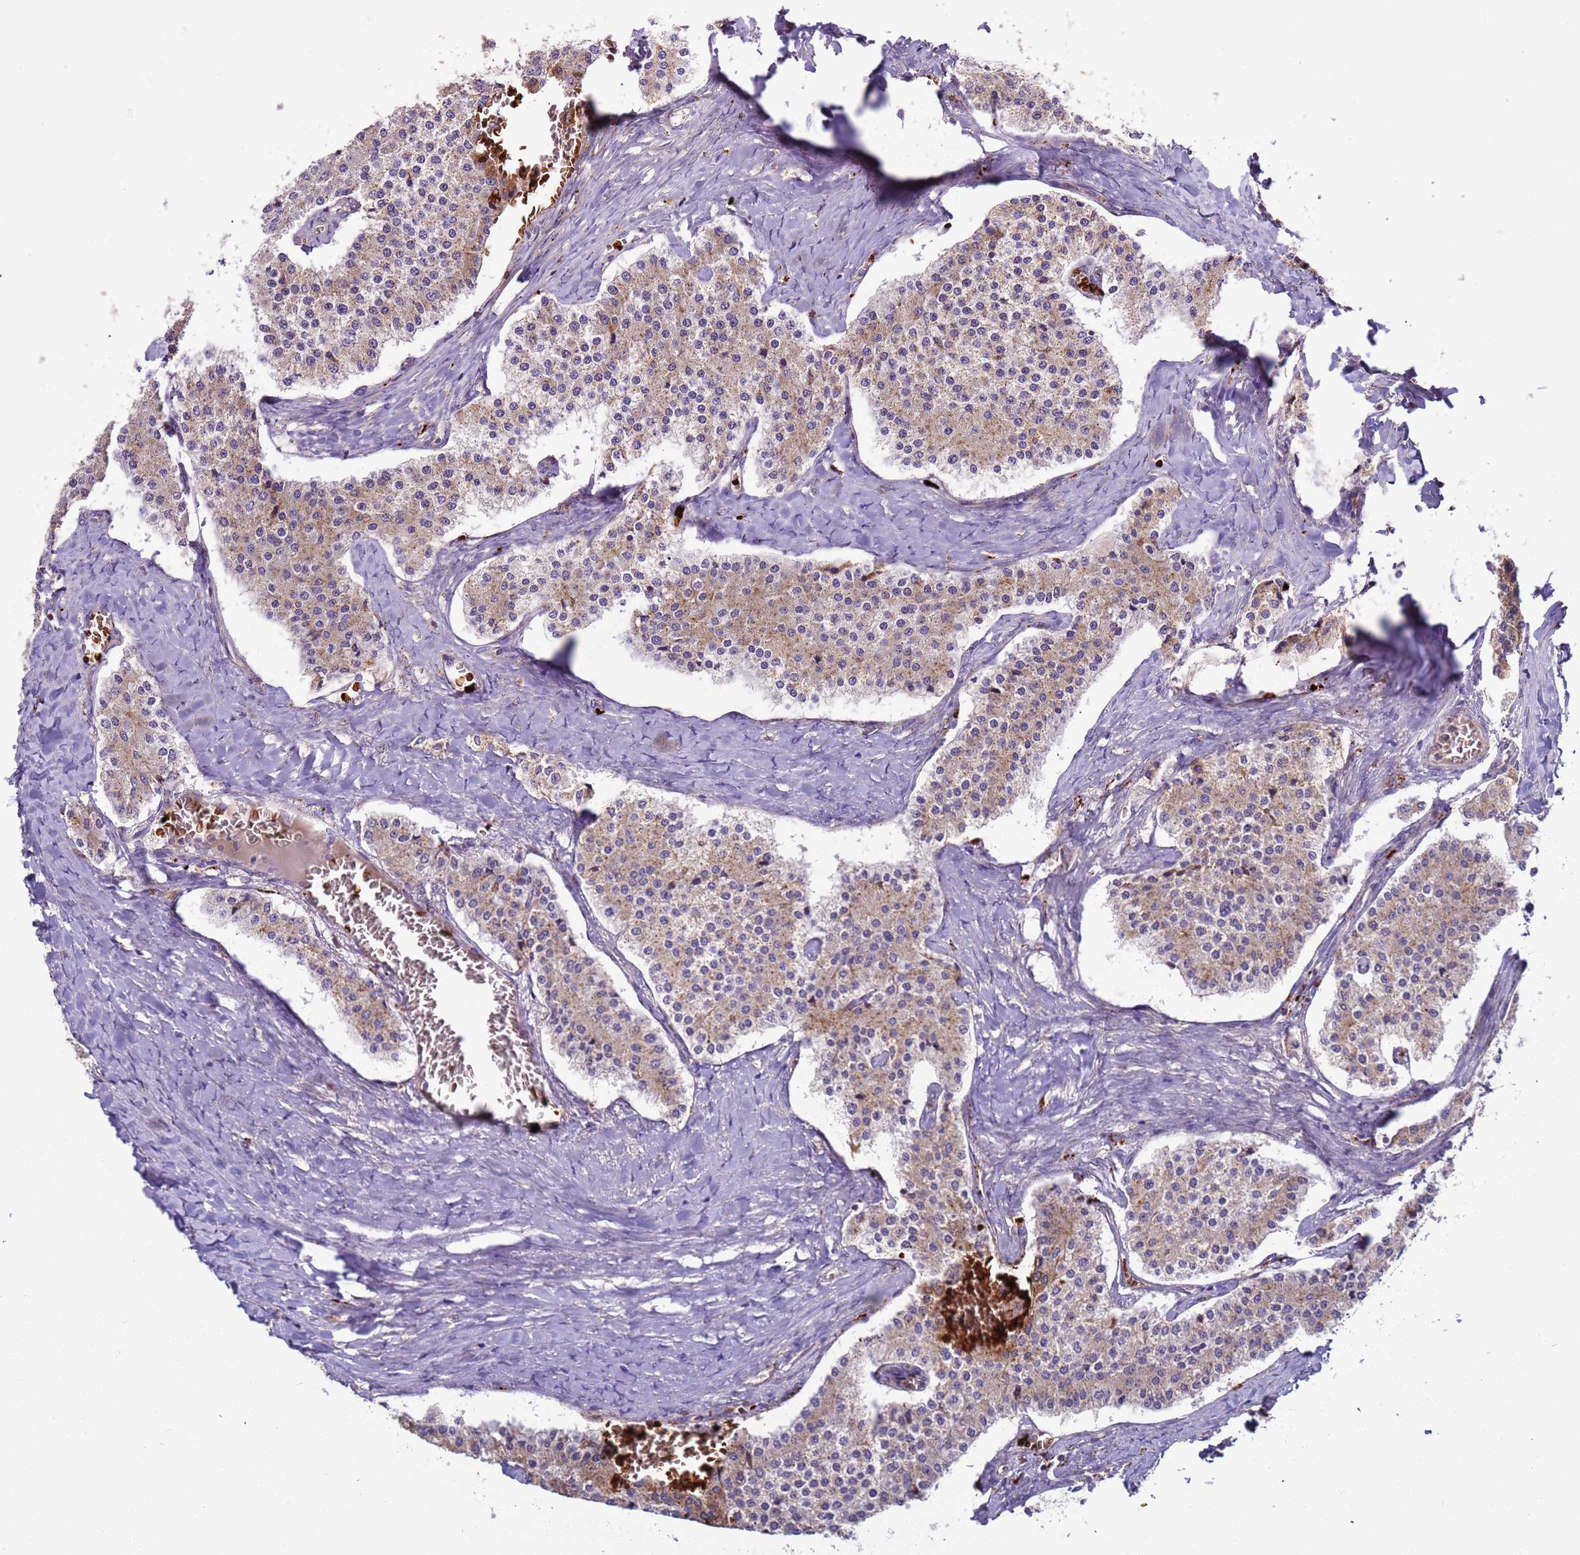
{"staining": {"intensity": "weak", "quantity": ">75%", "location": "cytoplasmic/membranous"}, "tissue": "carcinoid", "cell_type": "Tumor cells", "image_type": "cancer", "snomed": [{"axis": "morphology", "description": "Carcinoid, malignant, NOS"}, {"axis": "topography", "description": "Colon"}], "caption": "This is an image of immunohistochemistry staining of carcinoid, which shows weak staining in the cytoplasmic/membranous of tumor cells.", "gene": "VPS36", "patient": {"sex": "female", "age": 52}}